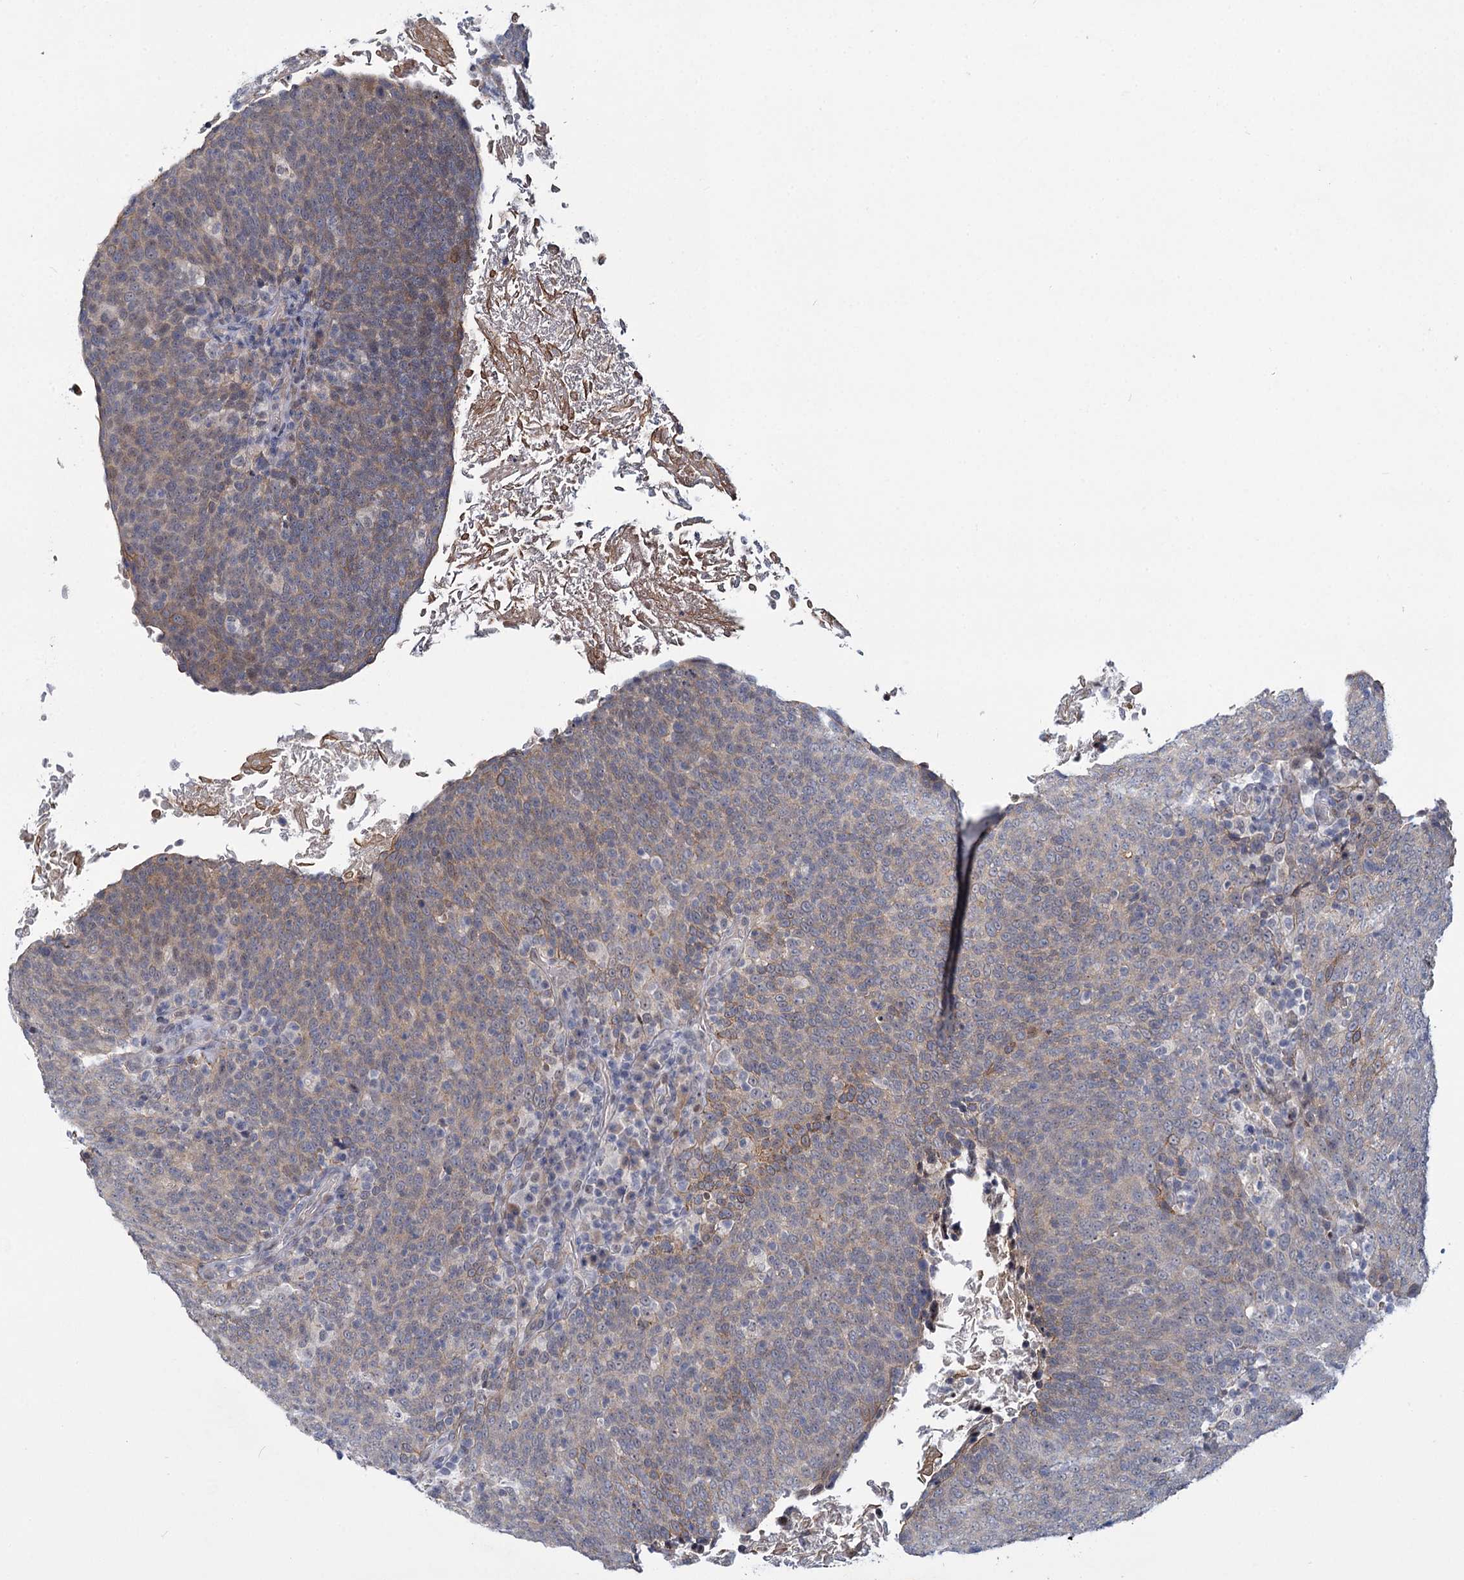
{"staining": {"intensity": "weak", "quantity": "25%-75%", "location": "cytoplasmic/membranous"}, "tissue": "head and neck cancer", "cell_type": "Tumor cells", "image_type": "cancer", "snomed": [{"axis": "morphology", "description": "Squamous cell carcinoma, NOS"}, {"axis": "morphology", "description": "Squamous cell carcinoma, metastatic, NOS"}, {"axis": "topography", "description": "Lymph node"}, {"axis": "topography", "description": "Head-Neck"}], "caption": "A photomicrograph of human squamous cell carcinoma (head and neck) stained for a protein displays weak cytoplasmic/membranous brown staining in tumor cells.", "gene": "MBLAC2", "patient": {"sex": "male", "age": 62}}